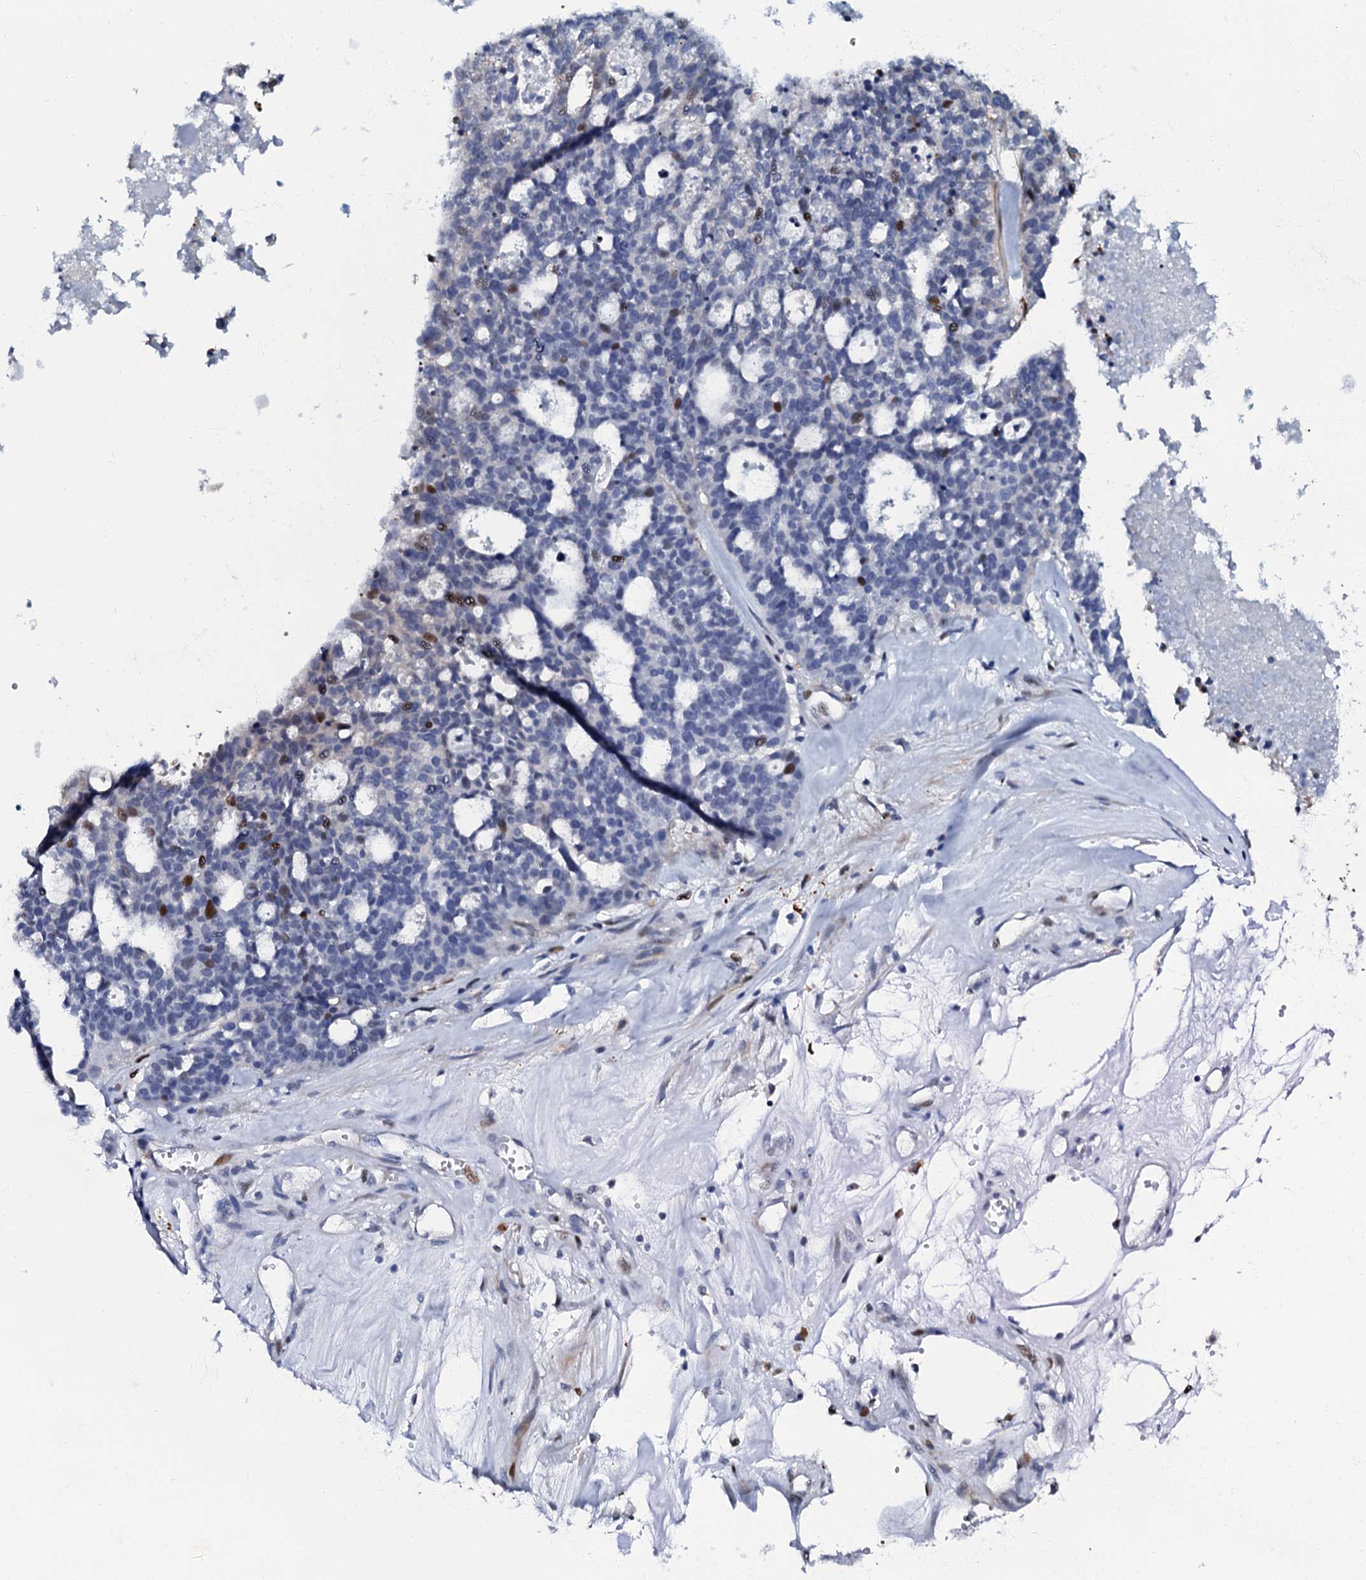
{"staining": {"intensity": "strong", "quantity": "<25%", "location": "nuclear"}, "tissue": "ovarian cancer", "cell_type": "Tumor cells", "image_type": "cancer", "snomed": [{"axis": "morphology", "description": "Cystadenocarcinoma, serous, NOS"}, {"axis": "topography", "description": "Ovary"}], "caption": "Strong nuclear protein positivity is present in about <25% of tumor cells in serous cystadenocarcinoma (ovarian).", "gene": "MFSD5", "patient": {"sex": "female", "age": 59}}